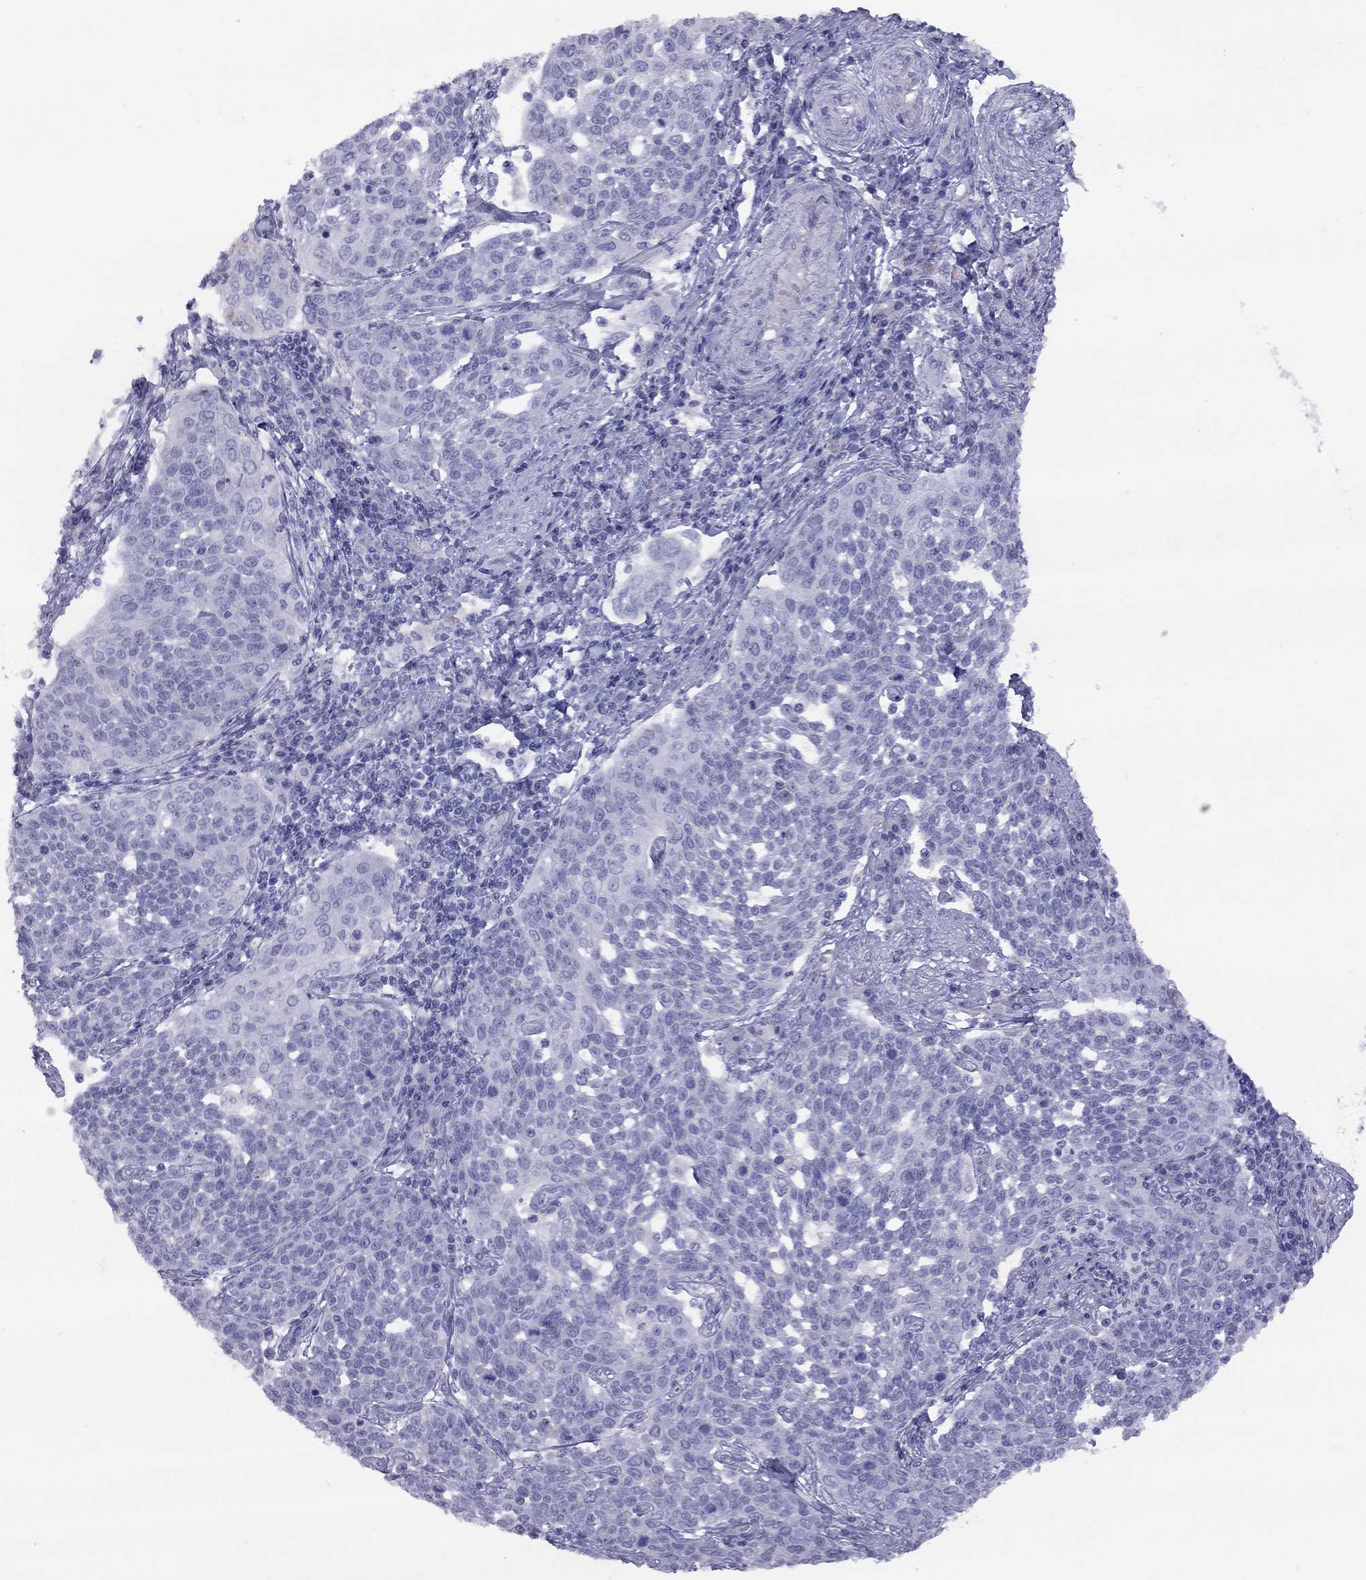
{"staining": {"intensity": "negative", "quantity": "none", "location": "none"}, "tissue": "cervical cancer", "cell_type": "Tumor cells", "image_type": "cancer", "snomed": [{"axis": "morphology", "description": "Squamous cell carcinoma, NOS"}, {"axis": "topography", "description": "Cervix"}], "caption": "DAB (3,3'-diaminobenzidine) immunohistochemical staining of human squamous cell carcinoma (cervical) shows no significant staining in tumor cells.", "gene": "MUC16", "patient": {"sex": "female", "age": 34}}